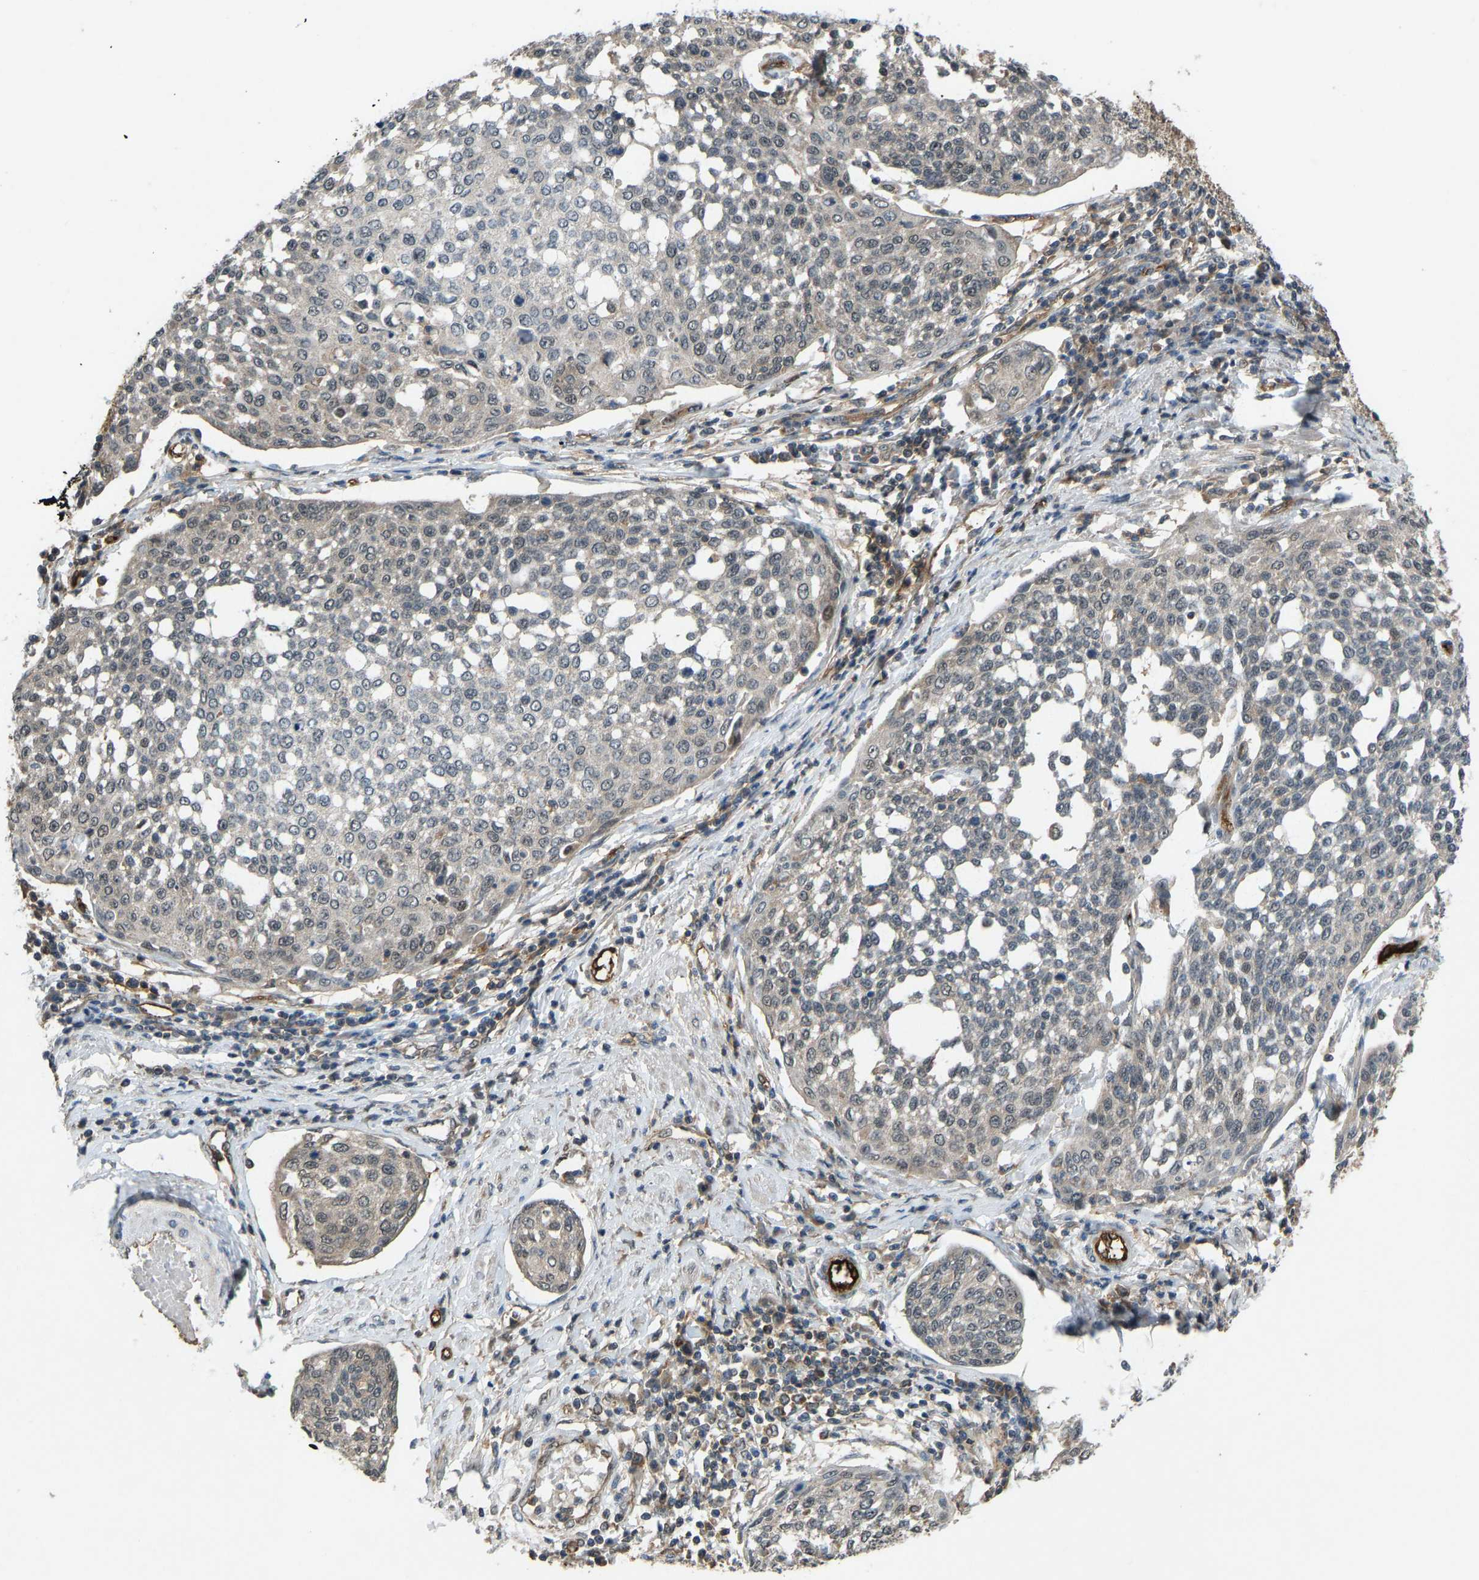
{"staining": {"intensity": "moderate", "quantity": "25%-75%", "location": "cytoplasmic/membranous,nuclear"}, "tissue": "cervical cancer", "cell_type": "Tumor cells", "image_type": "cancer", "snomed": [{"axis": "morphology", "description": "Squamous cell carcinoma, NOS"}, {"axis": "topography", "description": "Cervix"}], "caption": "Cervical cancer (squamous cell carcinoma) tissue exhibits moderate cytoplasmic/membranous and nuclear expression in about 25%-75% of tumor cells, visualized by immunohistochemistry.", "gene": "CCT8", "patient": {"sex": "female", "age": 34}}